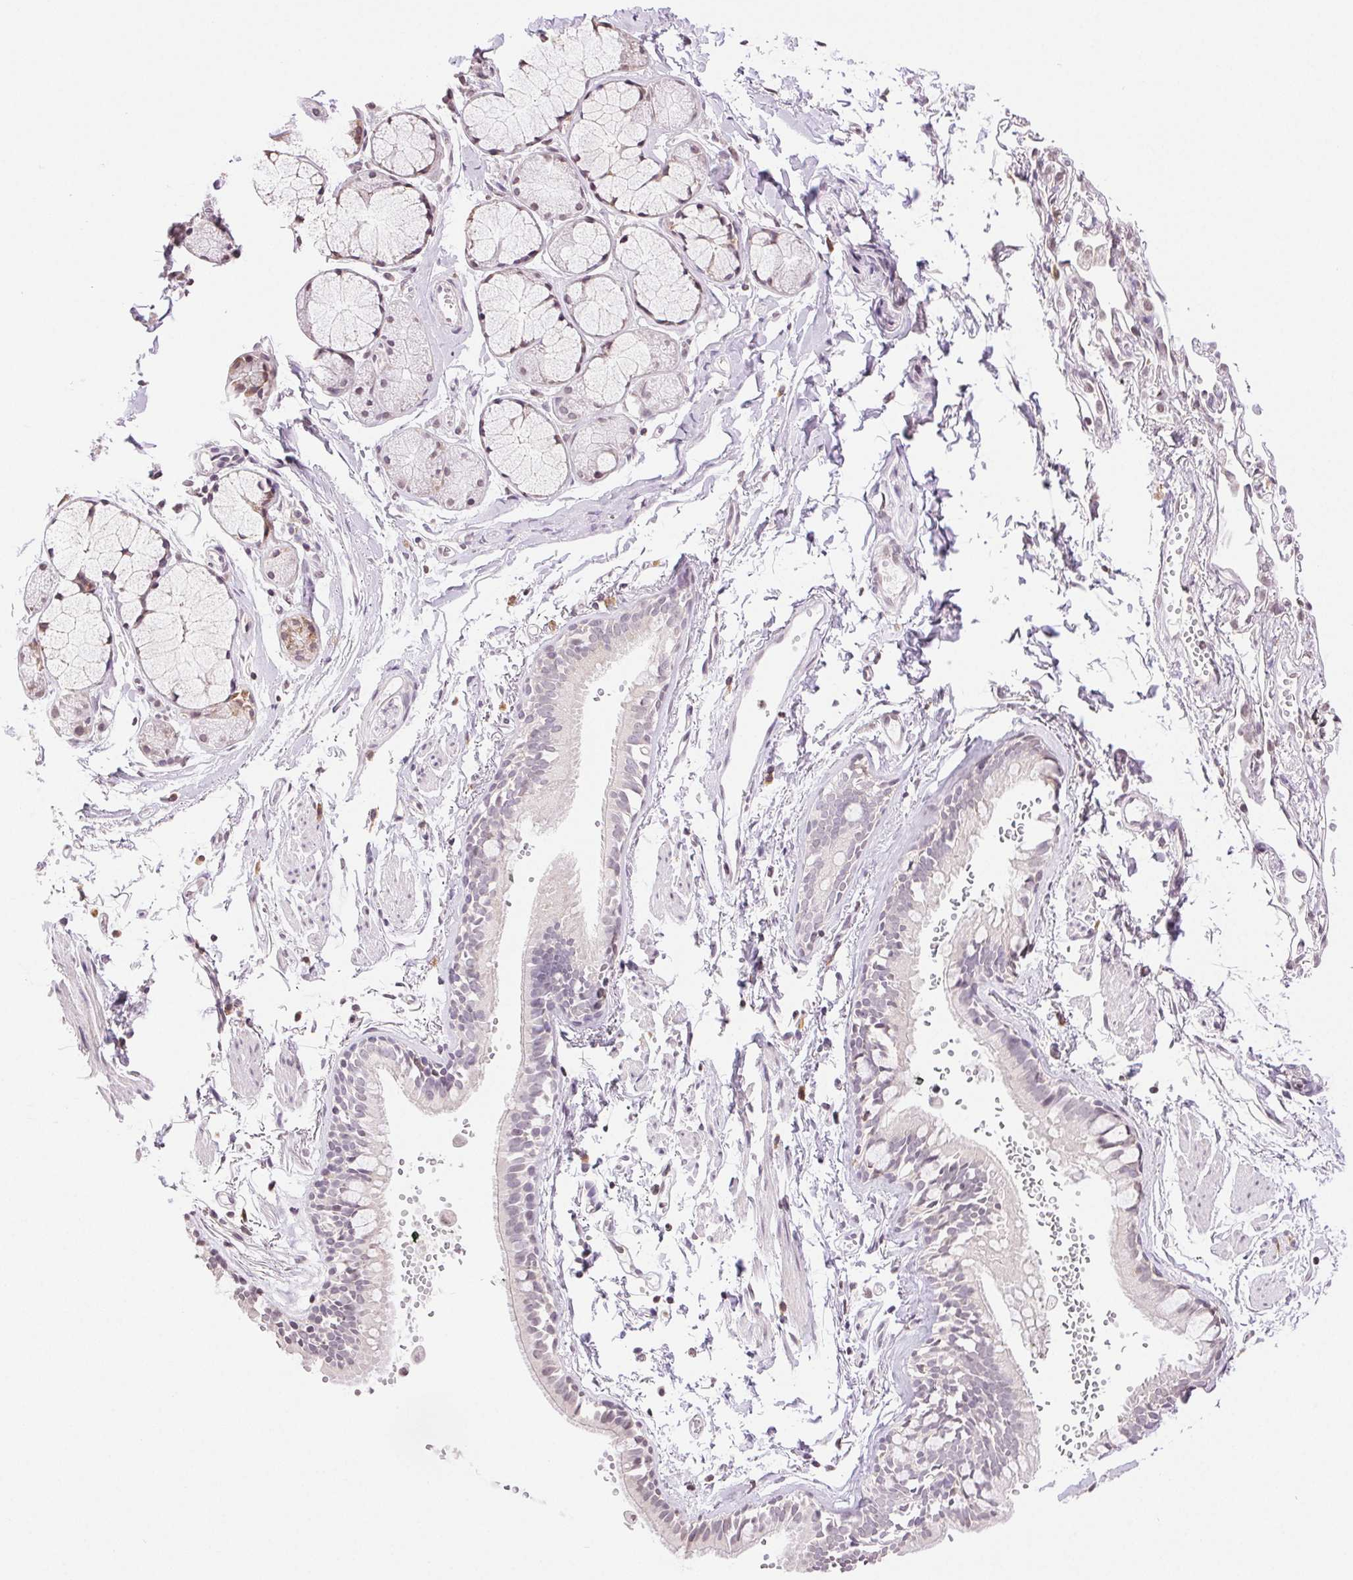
{"staining": {"intensity": "weak", "quantity": "25%-75%", "location": "cytoplasmic/membranous,nuclear"}, "tissue": "bronchus", "cell_type": "Respiratory epithelial cells", "image_type": "normal", "snomed": [{"axis": "morphology", "description": "Normal tissue, NOS"}, {"axis": "topography", "description": "Cartilage tissue"}, {"axis": "topography", "description": "Bronchus"}], "caption": "Human bronchus stained with a brown dye demonstrates weak cytoplasmic/membranous,nuclear positive positivity in about 25%-75% of respiratory epithelial cells.", "gene": "TNNT3", "patient": {"sex": "female", "age": 59}}